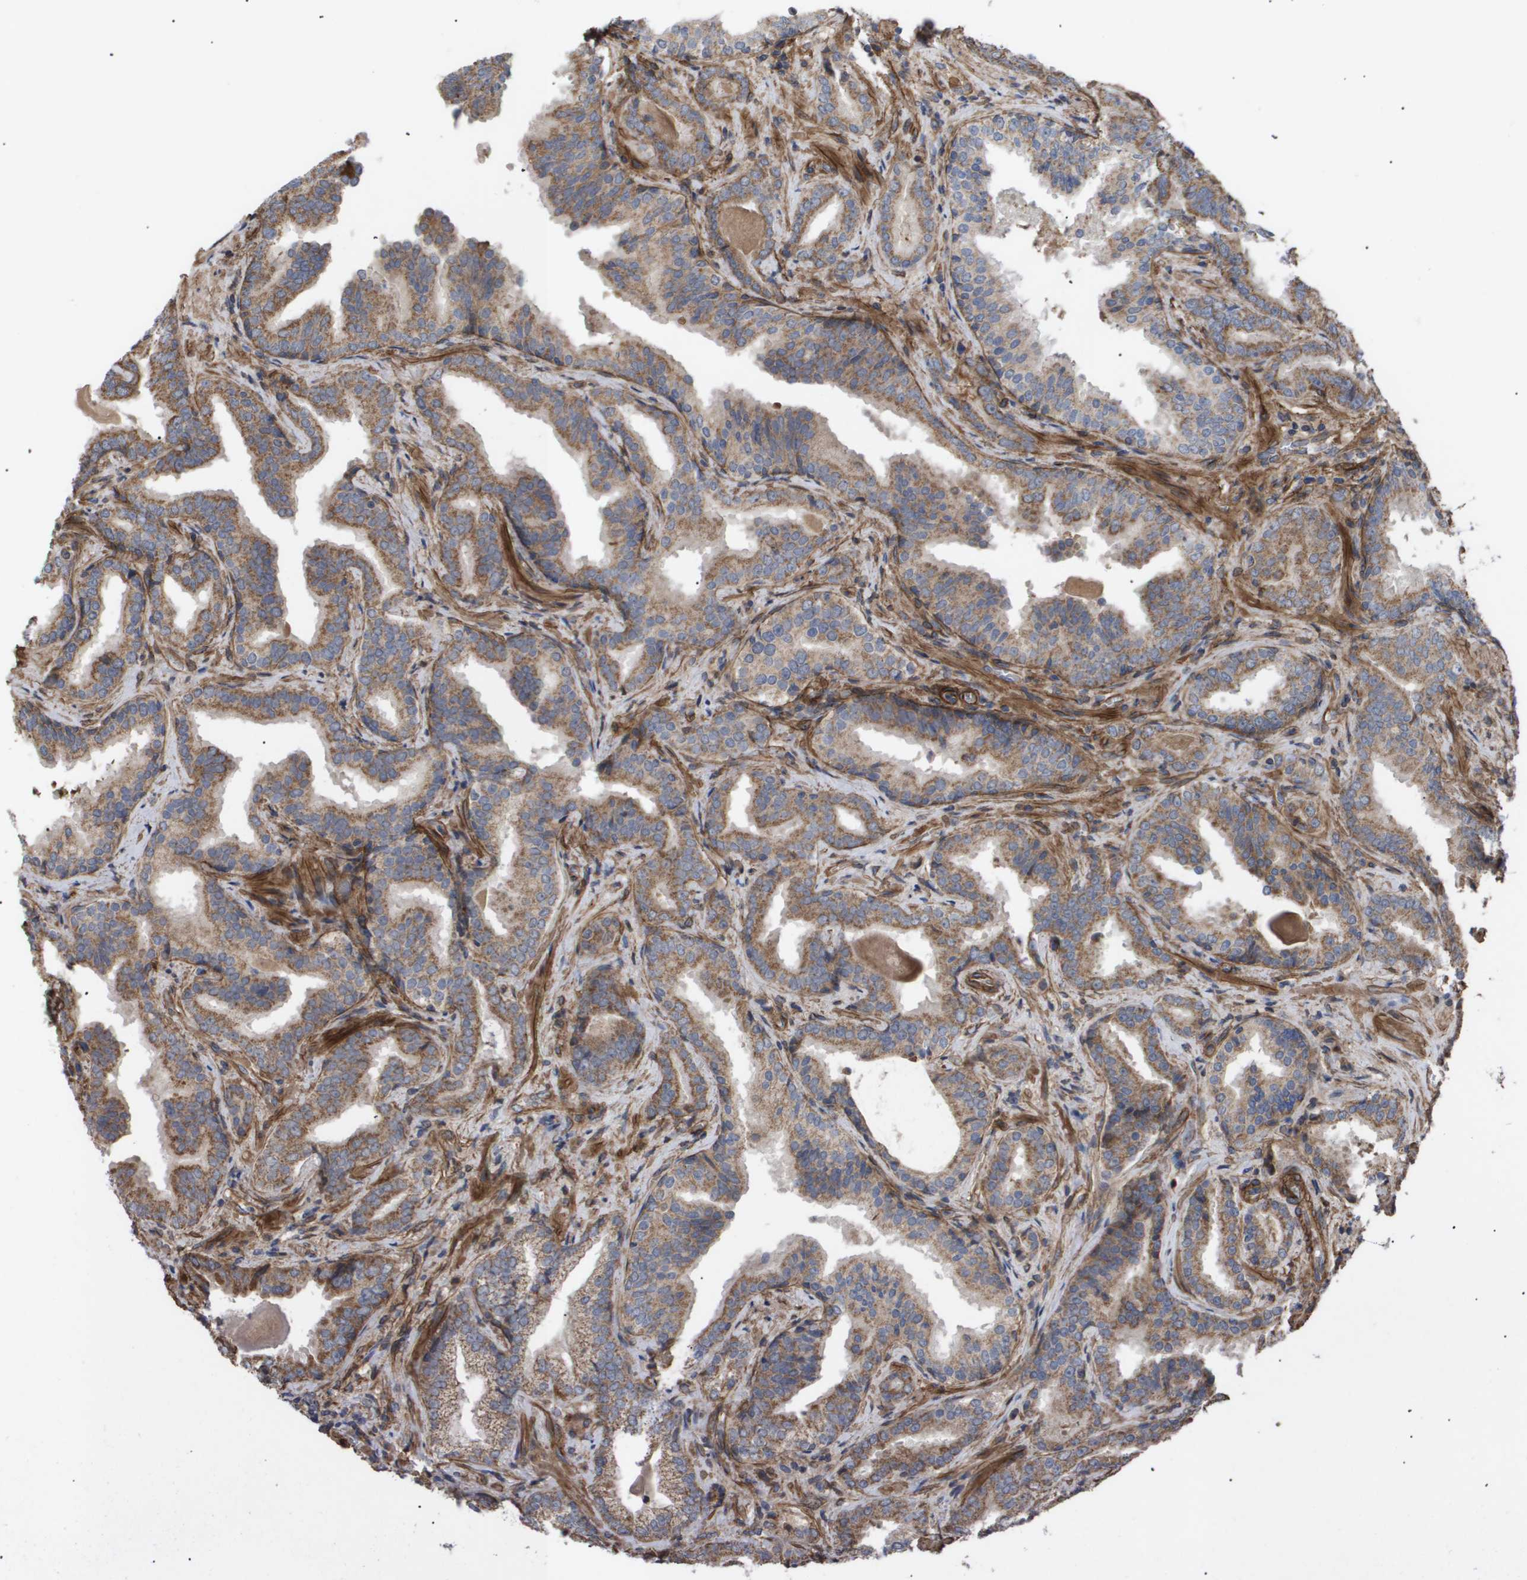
{"staining": {"intensity": "moderate", "quantity": ">75%", "location": "cytoplasmic/membranous"}, "tissue": "prostate cancer", "cell_type": "Tumor cells", "image_type": "cancer", "snomed": [{"axis": "morphology", "description": "Adenocarcinoma, Low grade"}, {"axis": "topography", "description": "Prostate"}], "caption": "Protein staining reveals moderate cytoplasmic/membranous staining in approximately >75% of tumor cells in prostate low-grade adenocarcinoma. The staining is performed using DAB (3,3'-diaminobenzidine) brown chromogen to label protein expression. The nuclei are counter-stained blue using hematoxylin.", "gene": "TNS1", "patient": {"sex": "male", "age": 60}}